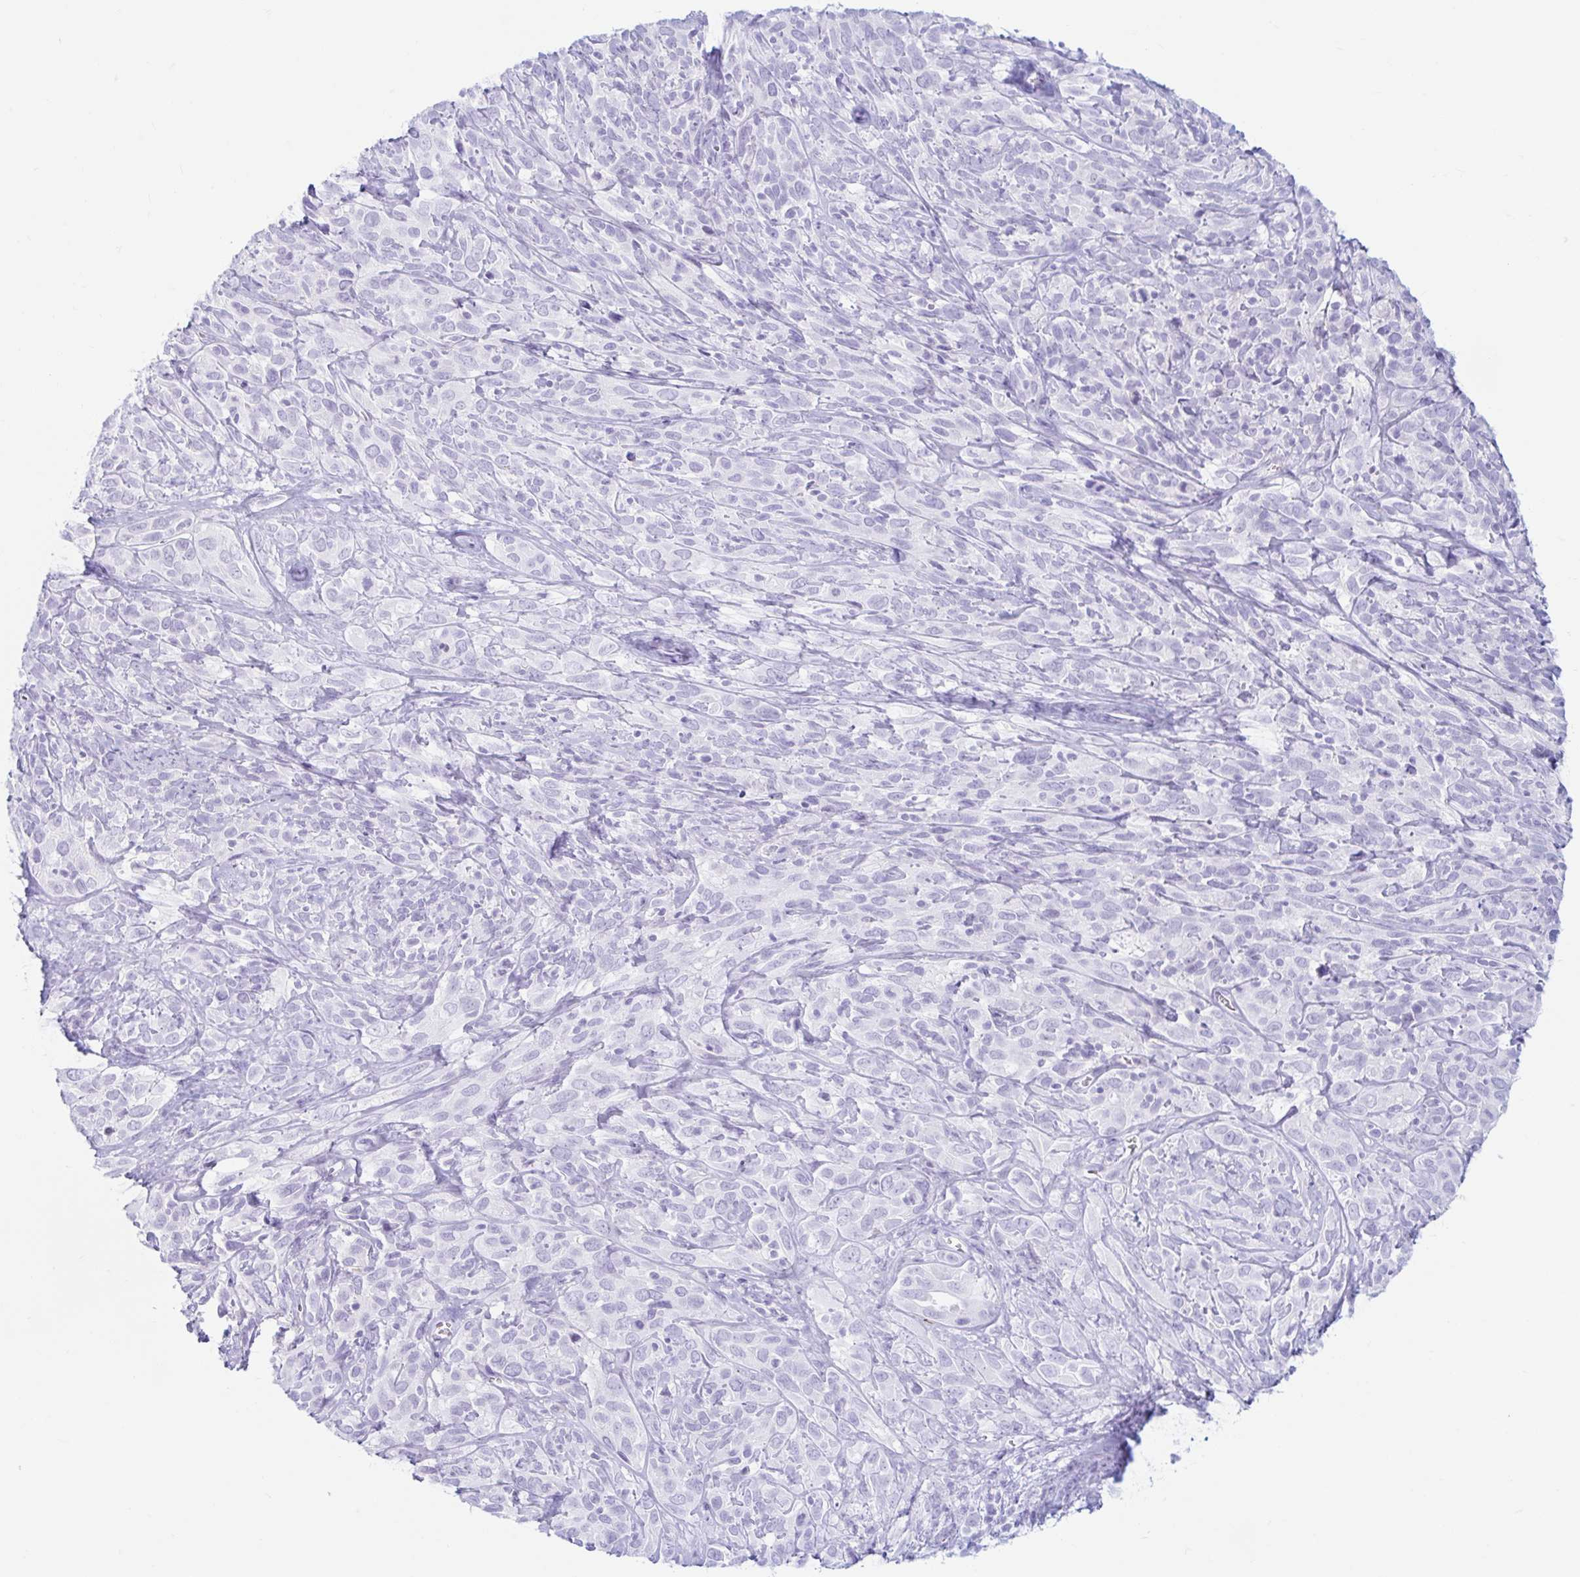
{"staining": {"intensity": "negative", "quantity": "none", "location": "none"}, "tissue": "cervical cancer", "cell_type": "Tumor cells", "image_type": "cancer", "snomed": [{"axis": "morphology", "description": "Normal tissue, NOS"}, {"axis": "morphology", "description": "Squamous cell carcinoma, NOS"}, {"axis": "topography", "description": "Cervix"}], "caption": "DAB immunohistochemical staining of squamous cell carcinoma (cervical) reveals no significant staining in tumor cells.", "gene": "ERICH6", "patient": {"sex": "female", "age": 51}}